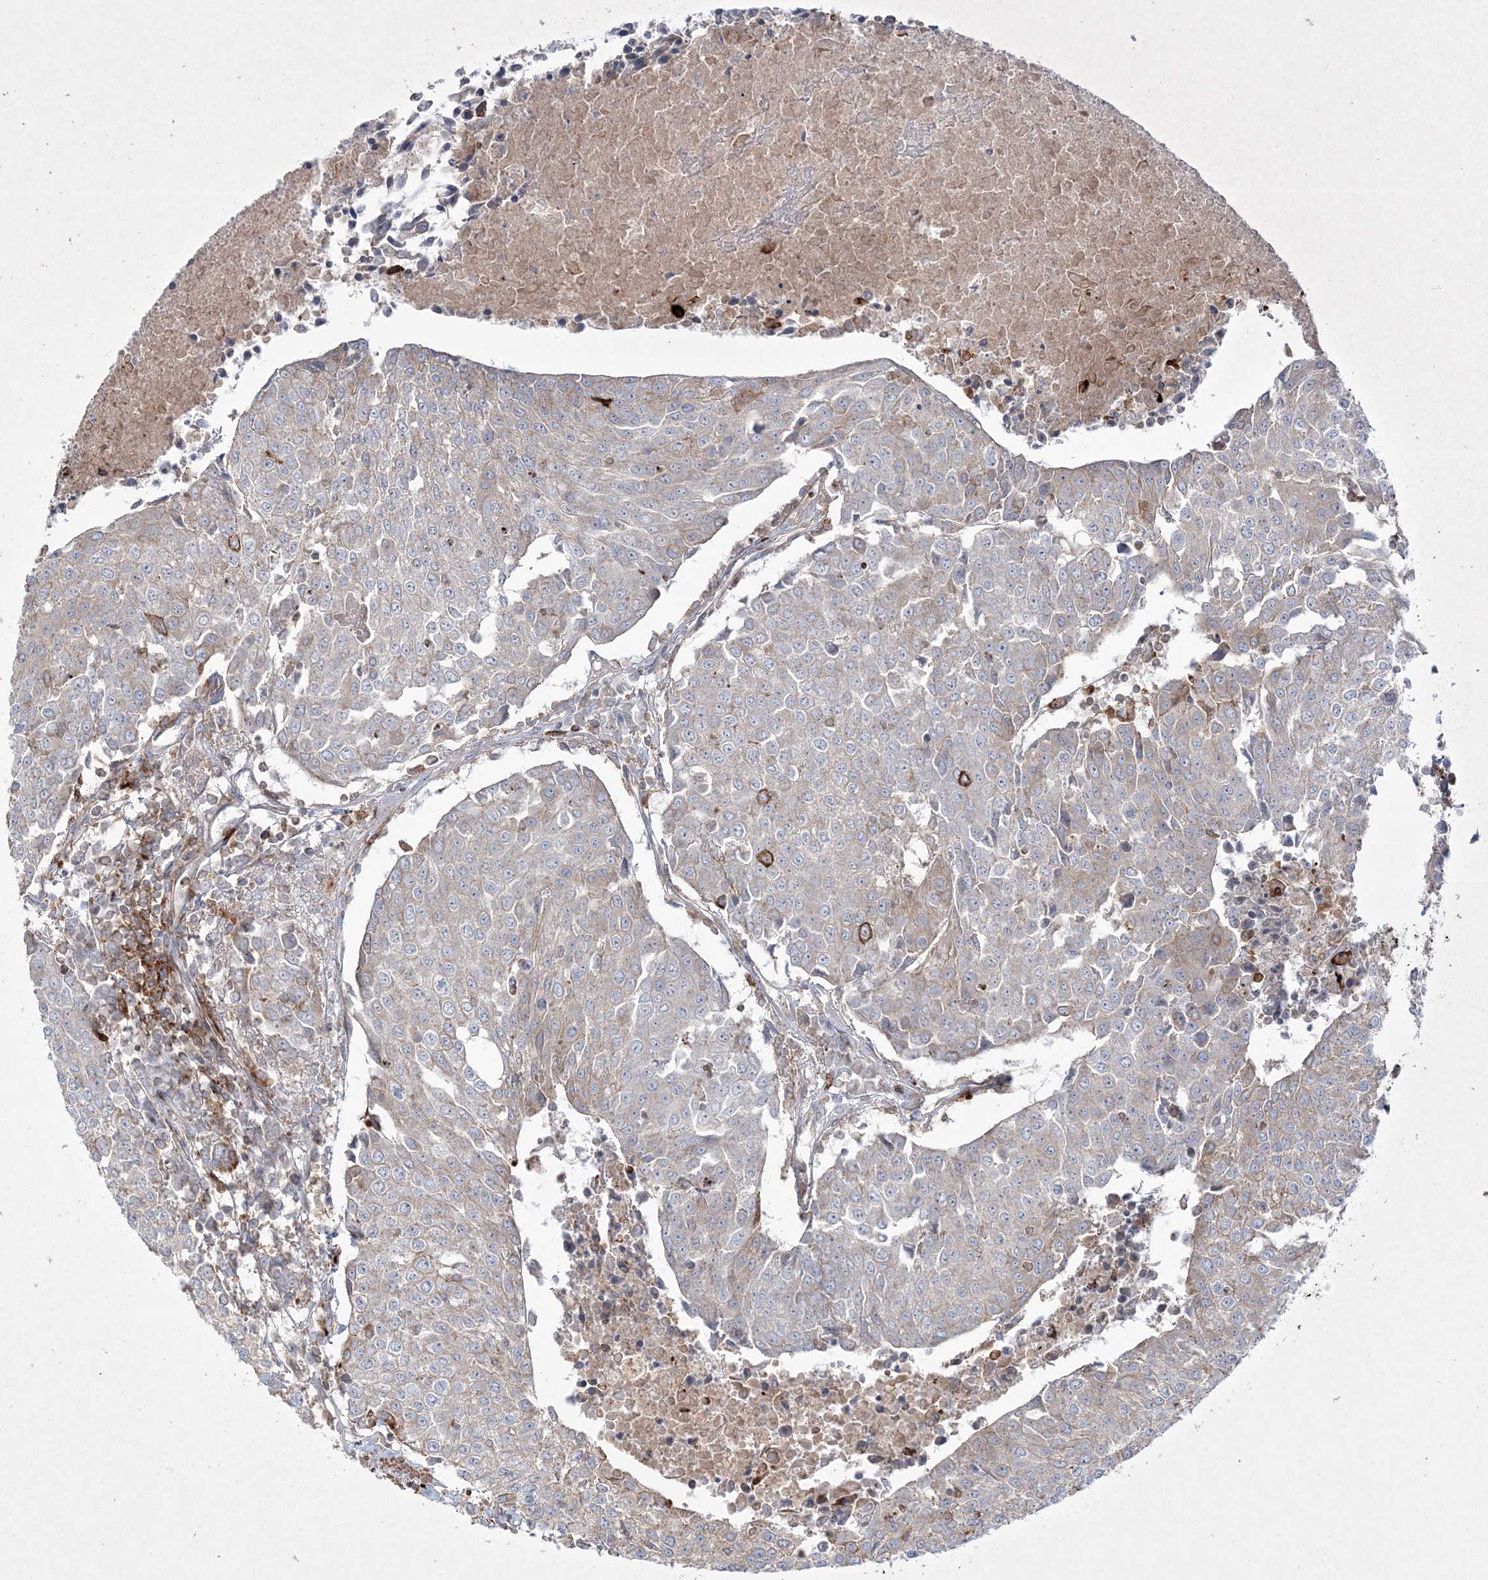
{"staining": {"intensity": "strong", "quantity": "<25%", "location": "cytoplasmic/membranous"}, "tissue": "urothelial cancer", "cell_type": "Tumor cells", "image_type": "cancer", "snomed": [{"axis": "morphology", "description": "Urothelial carcinoma, High grade"}, {"axis": "topography", "description": "Urinary bladder"}], "caption": "Immunohistochemical staining of urothelial carcinoma (high-grade) displays medium levels of strong cytoplasmic/membranous protein expression in about <25% of tumor cells. (DAB (3,3'-diaminobenzidine) IHC, brown staining for protein, blue staining for nuclei).", "gene": "RICTOR", "patient": {"sex": "female", "age": 85}}